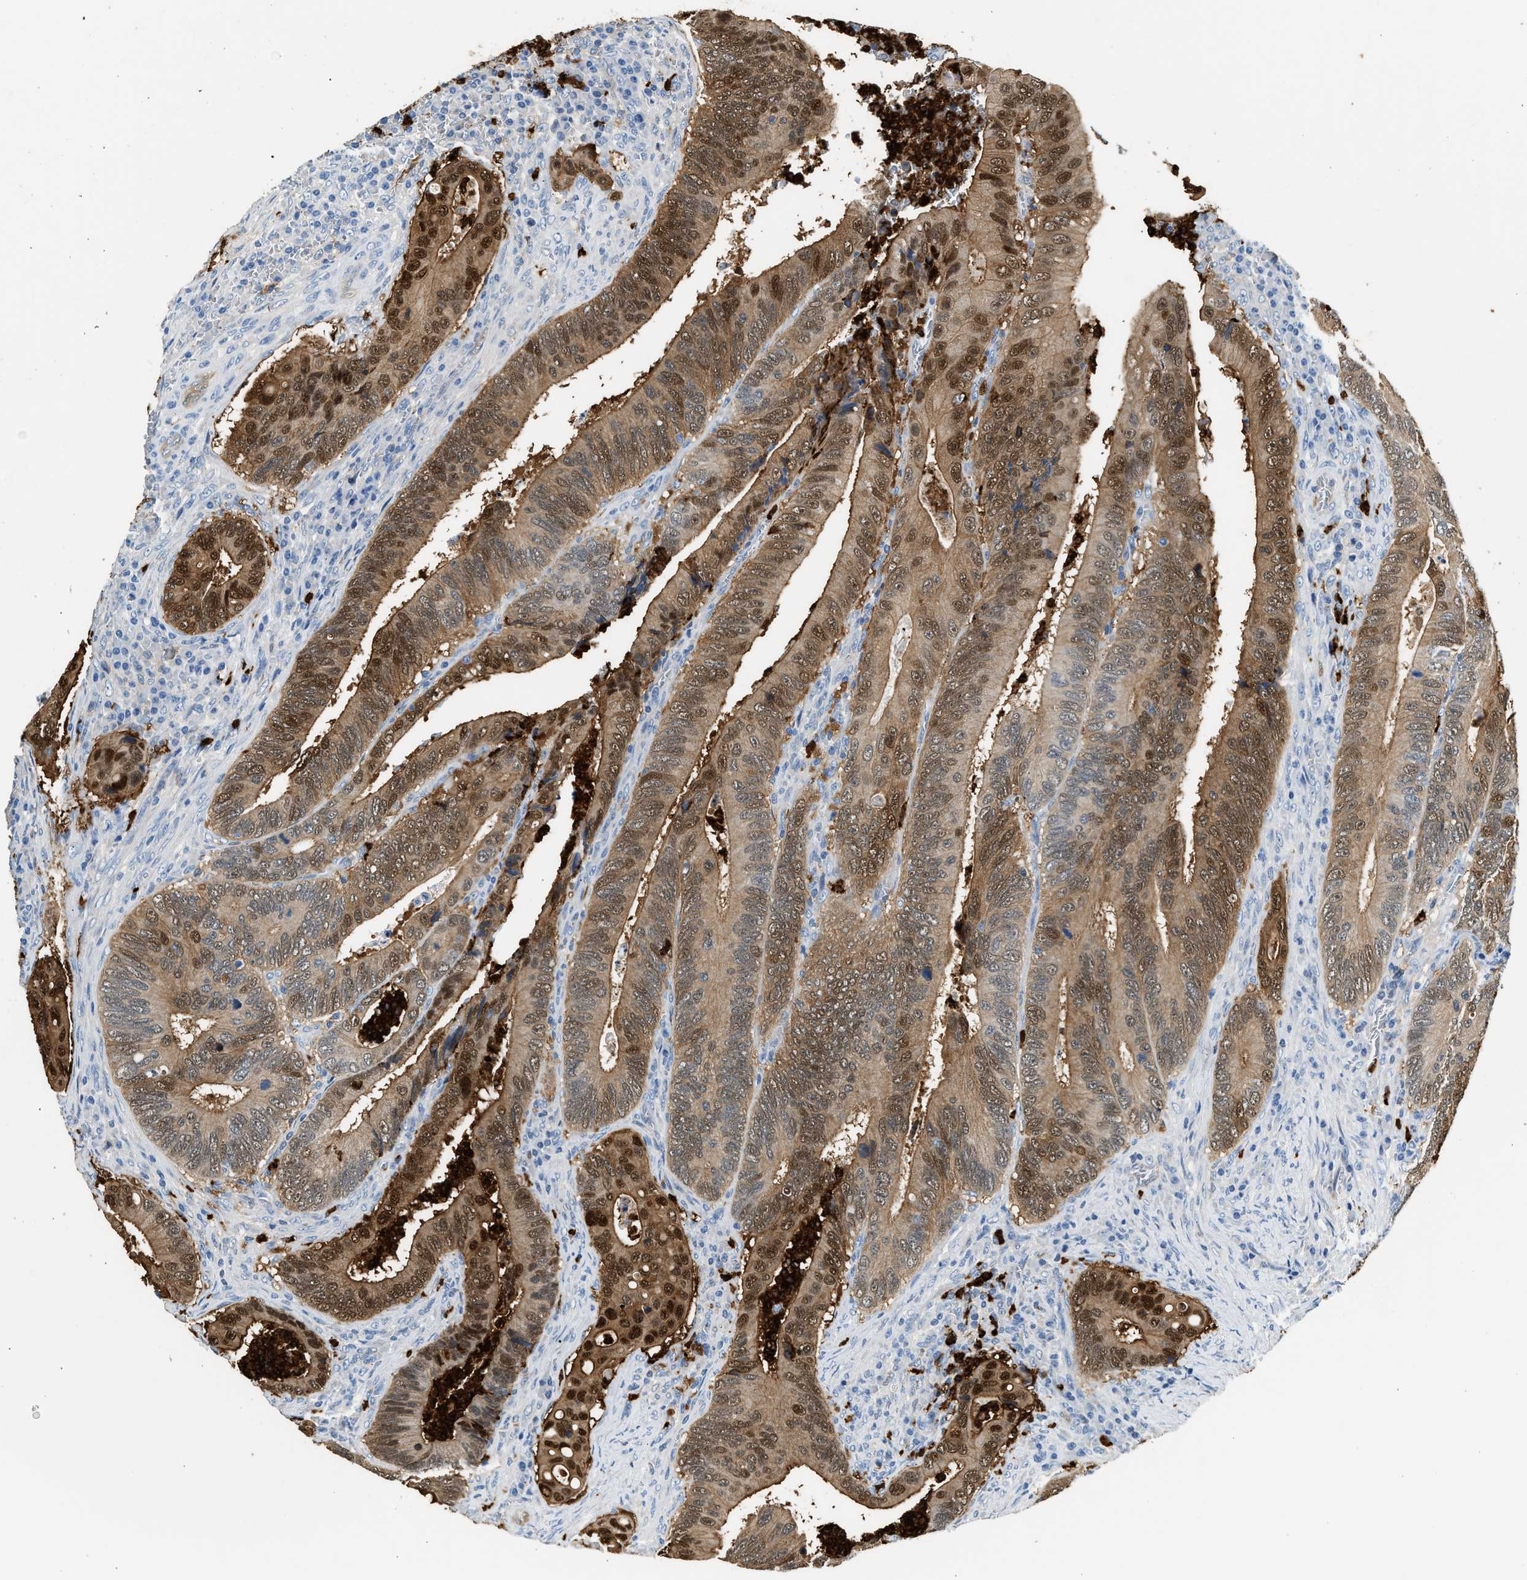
{"staining": {"intensity": "moderate", "quantity": ">75%", "location": "cytoplasmic/membranous,nuclear"}, "tissue": "colorectal cancer", "cell_type": "Tumor cells", "image_type": "cancer", "snomed": [{"axis": "morphology", "description": "Inflammation, NOS"}, {"axis": "morphology", "description": "Adenocarcinoma, NOS"}, {"axis": "topography", "description": "Colon"}], "caption": "Moderate cytoplasmic/membranous and nuclear protein staining is identified in approximately >75% of tumor cells in colorectal cancer.", "gene": "ANXA3", "patient": {"sex": "male", "age": 72}}